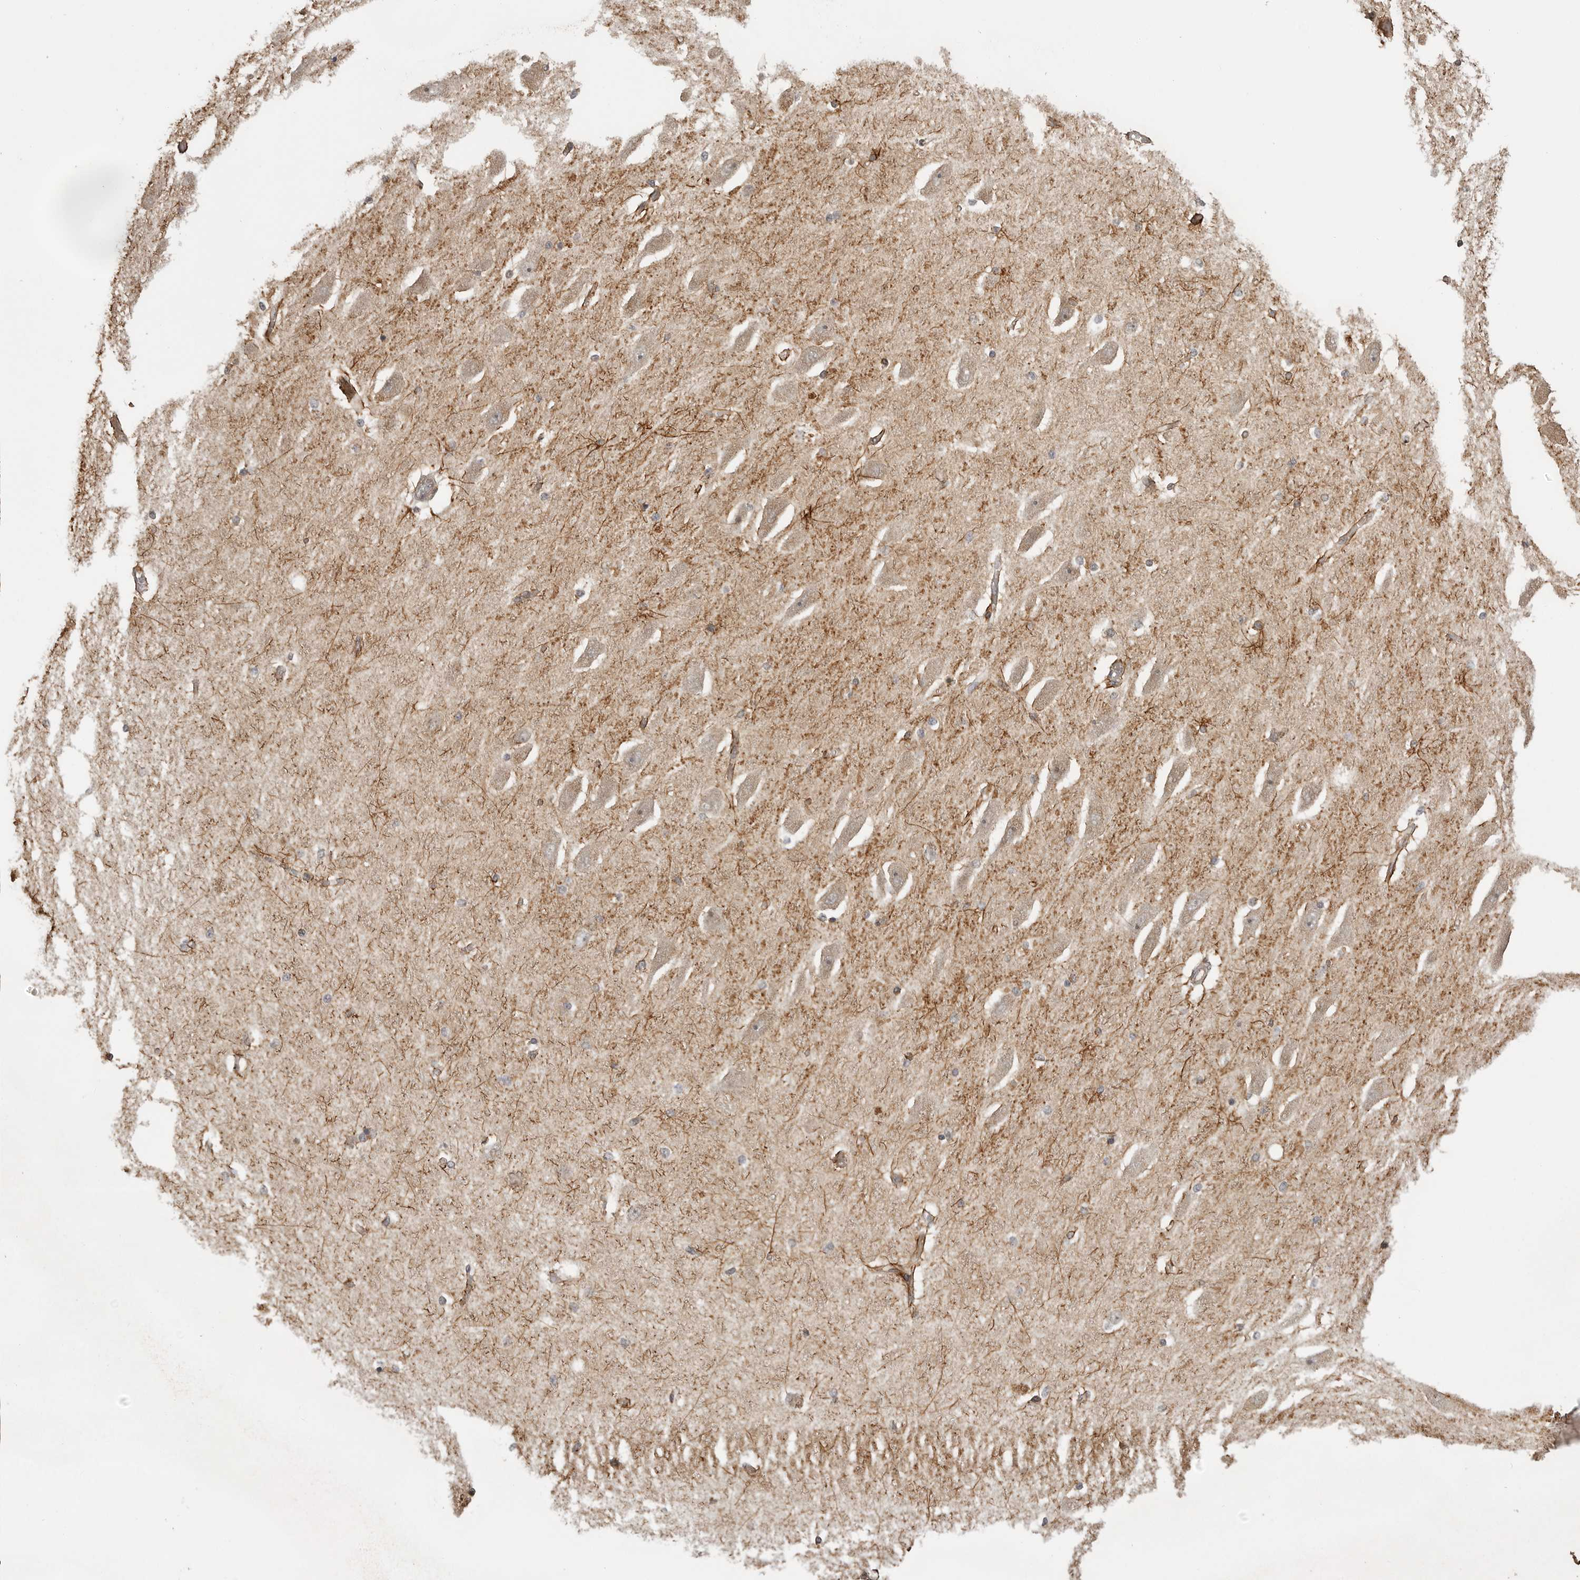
{"staining": {"intensity": "strong", "quantity": "<25%", "location": "cytoplasmic/membranous"}, "tissue": "hippocampus", "cell_type": "Glial cells", "image_type": "normal", "snomed": [{"axis": "morphology", "description": "Normal tissue, NOS"}, {"axis": "topography", "description": "Hippocampus"}], "caption": "Protein positivity by immunohistochemistry (IHC) reveals strong cytoplasmic/membranous staining in approximately <25% of glial cells in benign hippocampus.", "gene": "SMG8", "patient": {"sex": "female", "age": 54}}